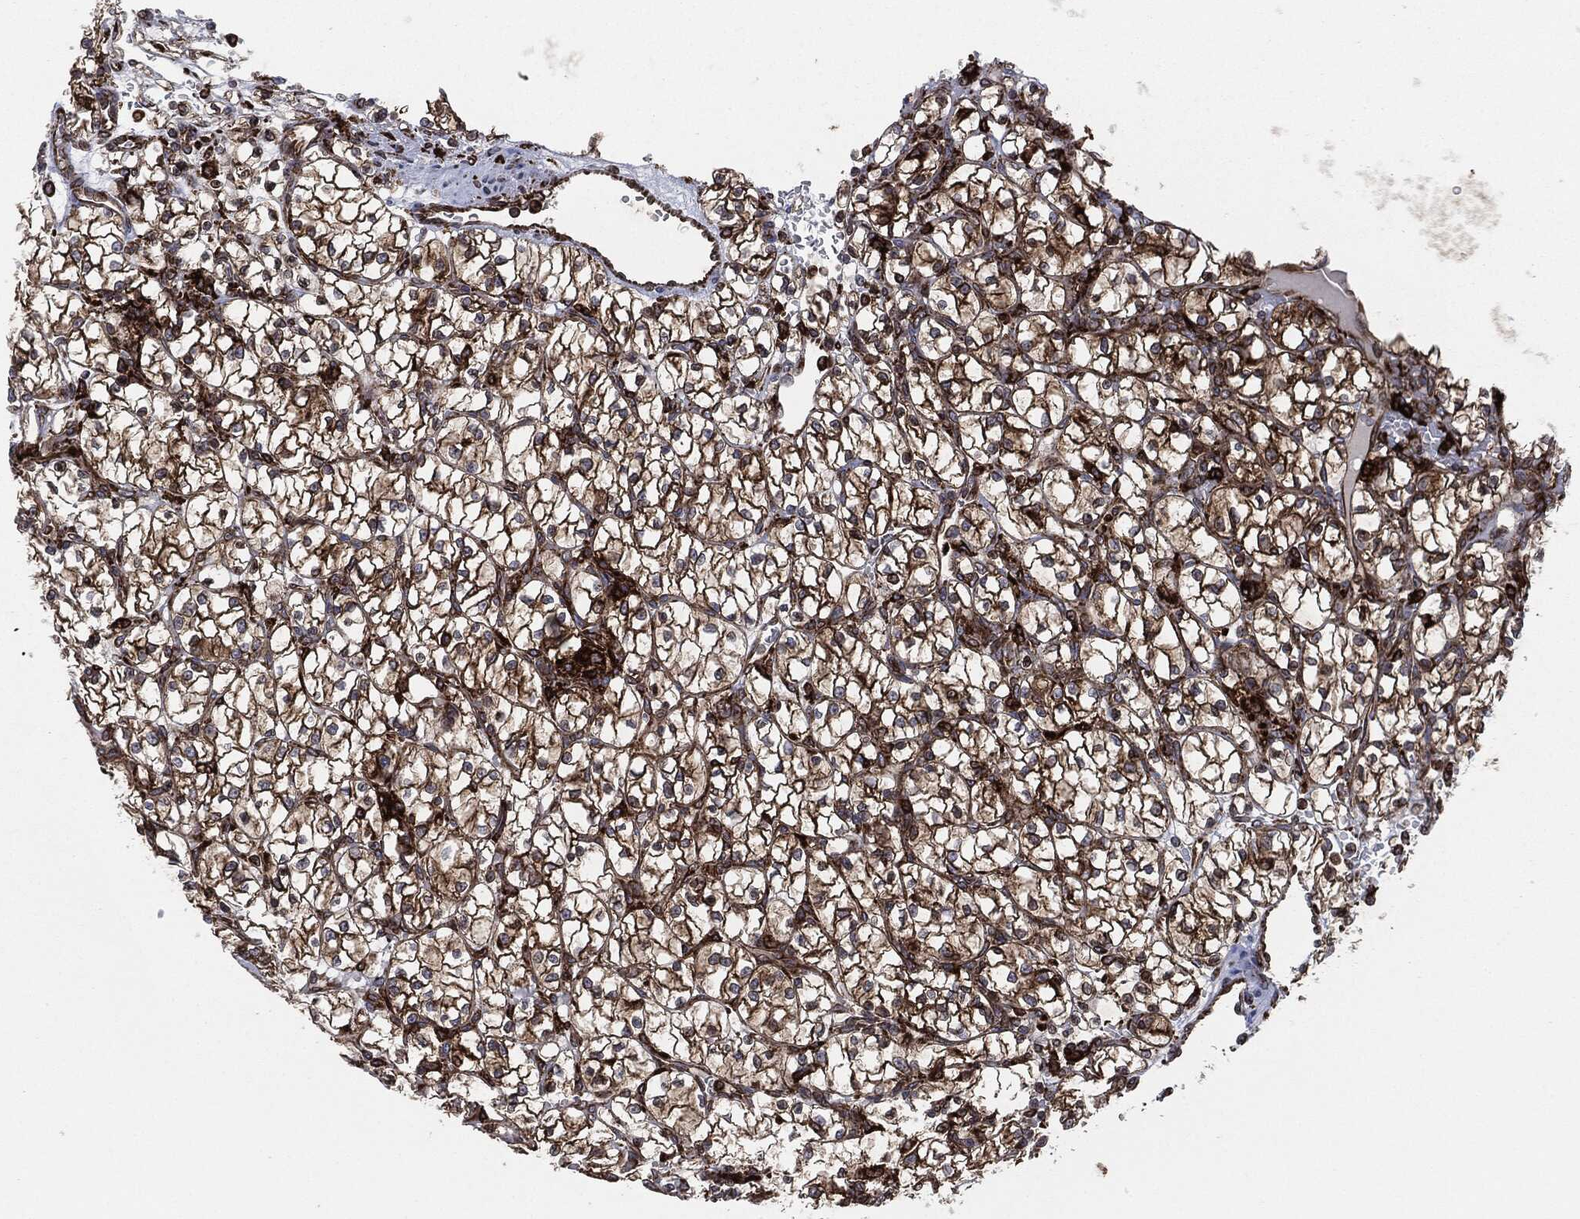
{"staining": {"intensity": "strong", "quantity": "25%-75%", "location": "cytoplasmic/membranous"}, "tissue": "renal cancer", "cell_type": "Tumor cells", "image_type": "cancer", "snomed": [{"axis": "morphology", "description": "Adenocarcinoma, NOS"}, {"axis": "topography", "description": "Kidney"}], "caption": "Immunohistochemical staining of human adenocarcinoma (renal) displays high levels of strong cytoplasmic/membranous protein positivity in approximately 25%-75% of tumor cells. The staining was performed using DAB (3,3'-diaminobenzidine) to visualize the protein expression in brown, while the nuclei were stained in blue with hematoxylin (Magnification: 20x).", "gene": "CALR", "patient": {"sex": "female", "age": 64}}